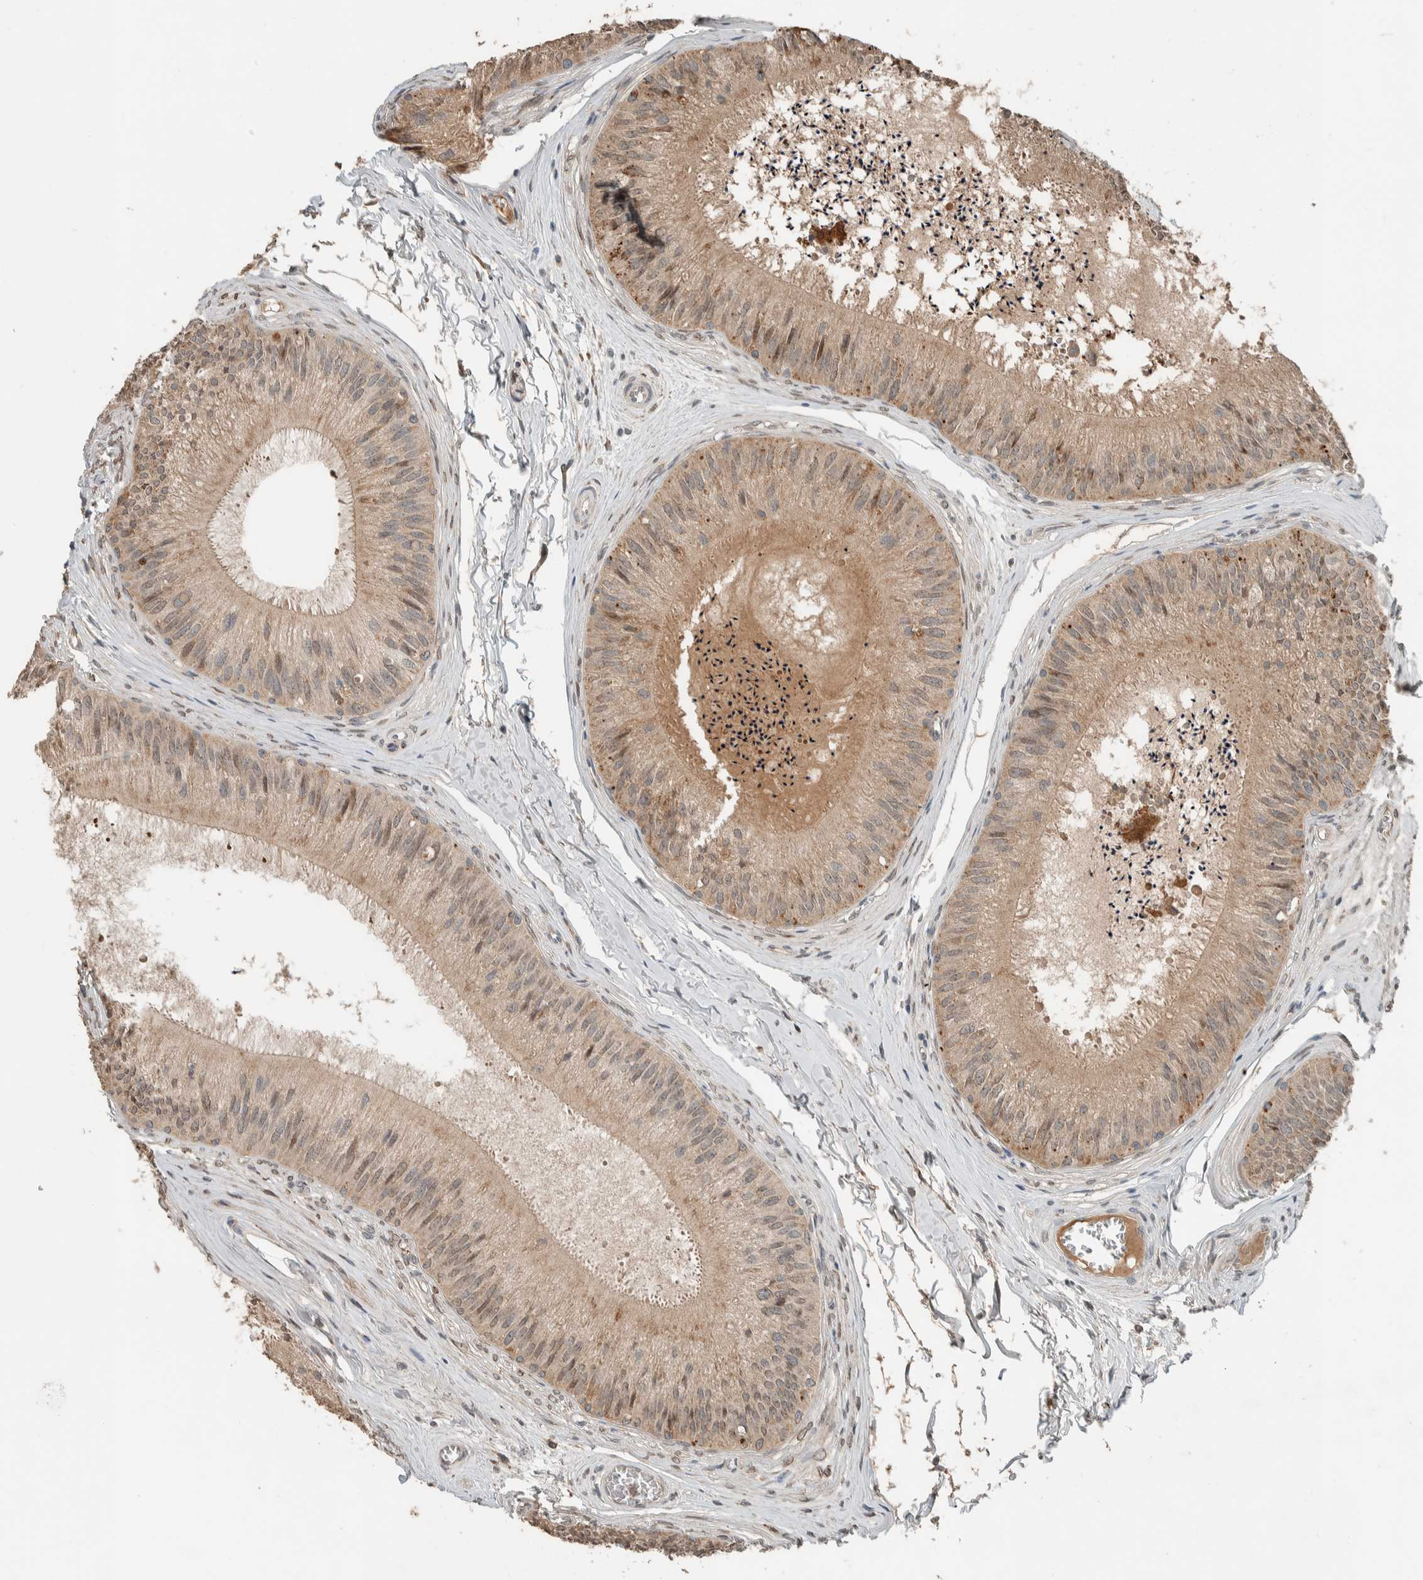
{"staining": {"intensity": "moderate", "quantity": ">75%", "location": "cytoplasmic/membranous"}, "tissue": "epididymis", "cell_type": "Glandular cells", "image_type": "normal", "snomed": [{"axis": "morphology", "description": "Normal tissue, NOS"}, {"axis": "topography", "description": "Epididymis"}], "caption": "Immunohistochemical staining of benign epididymis reveals medium levels of moderate cytoplasmic/membranous positivity in approximately >75% of glandular cells.", "gene": "NBR1", "patient": {"sex": "male", "age": 31}}